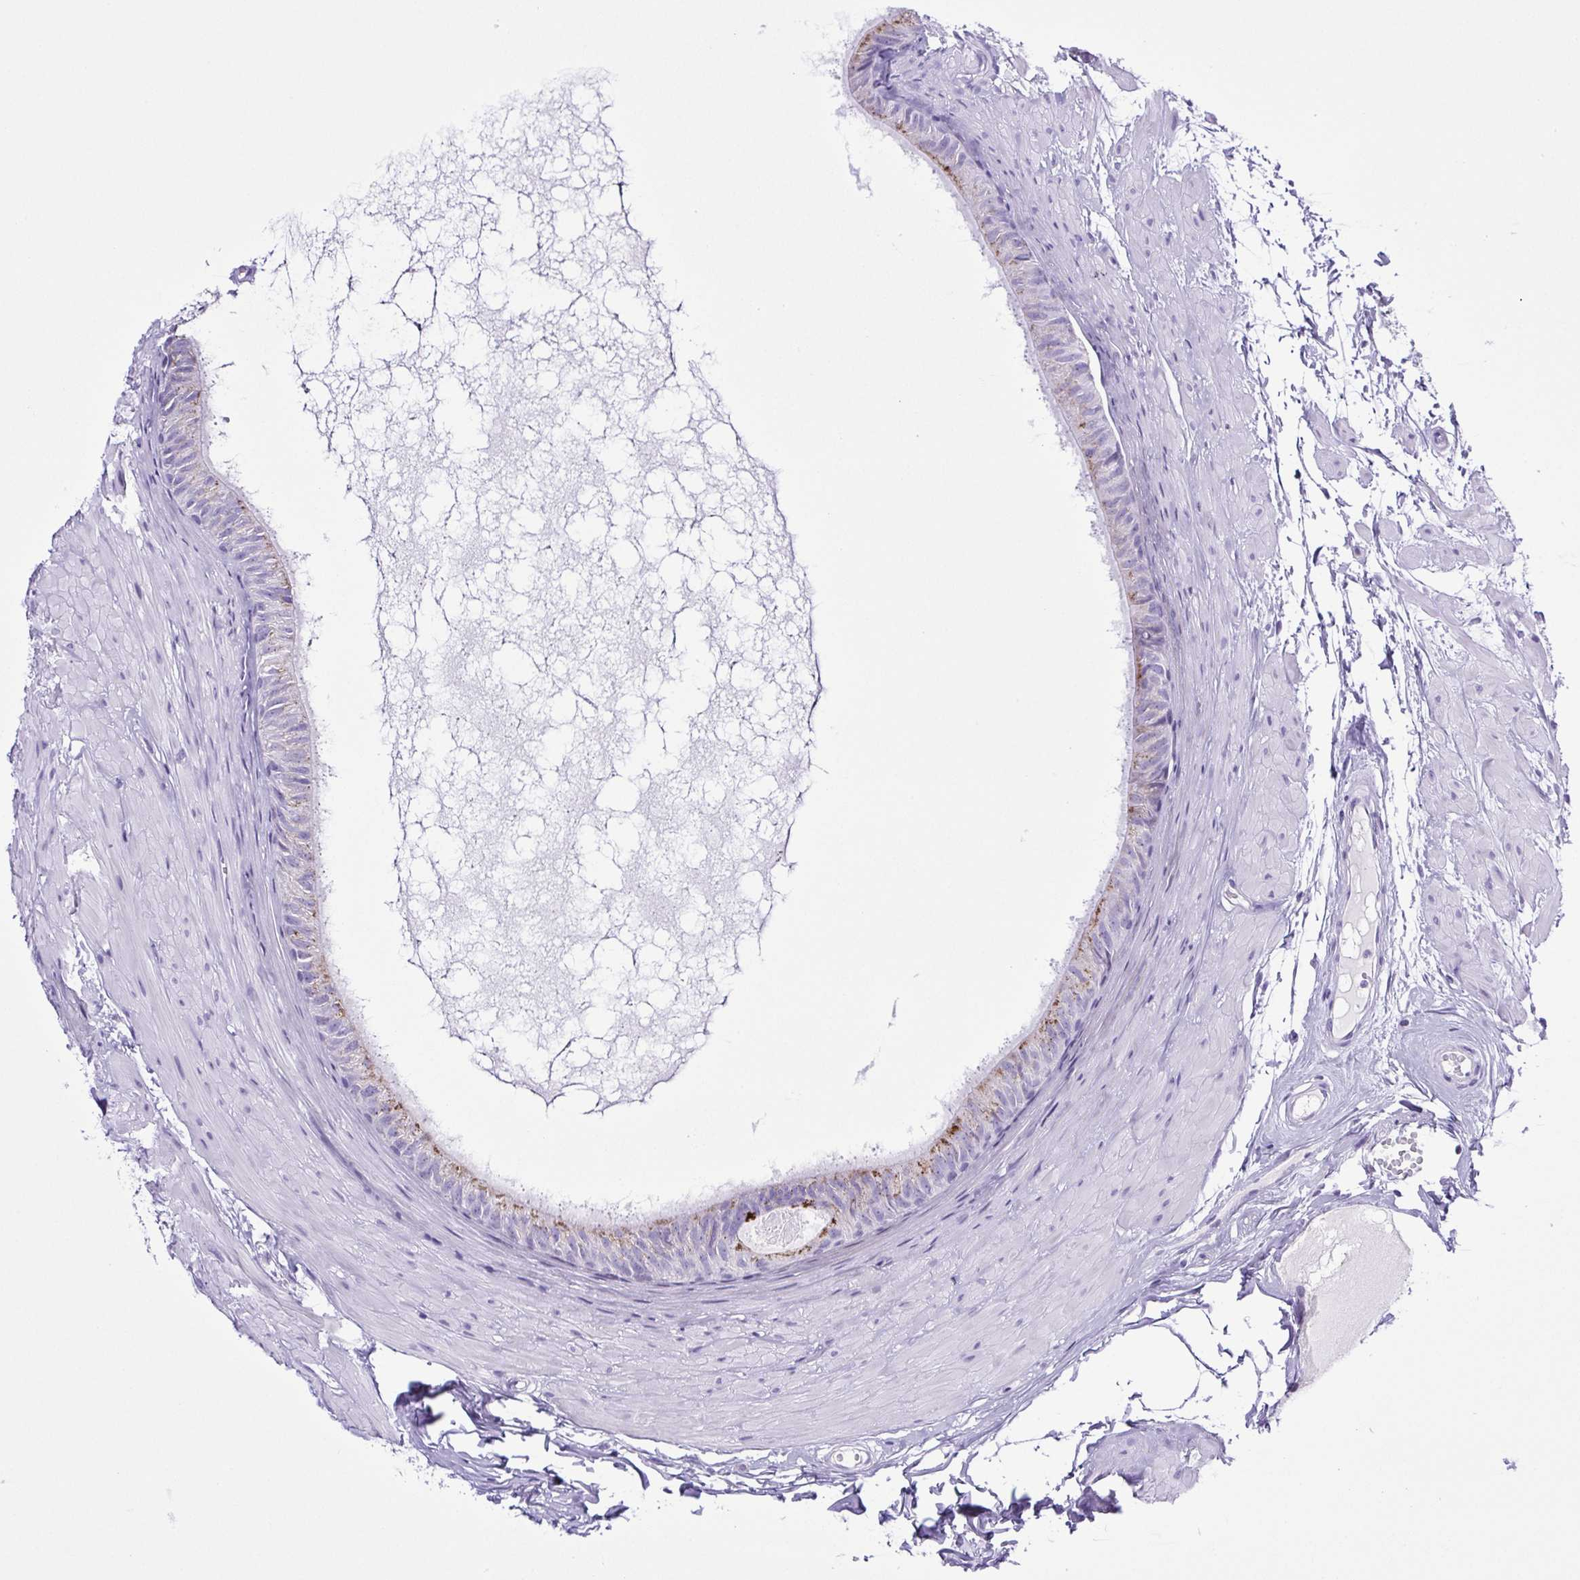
{"staining": {"intensity": "moderate", "quantity": "<25%", "location": "cytoplasmic/membranous"}, "tissue": "epididymis", "cell_type": "Glandular cells", "image_type": "normal", "snomed": [{"axis": "morphology", "description": "Normal tissue, NOS"}, {"axis": "topography", "description": "Epididymis"}], "caption": "Moderate cytoplasmic/membranous positivity for a protein is present in about <25% of glandular cells of unremarkable epididymis using immunohistochemistry (IHC).", "gene": "SYNPR", "patient": {"sex": "male", "age": 33}}